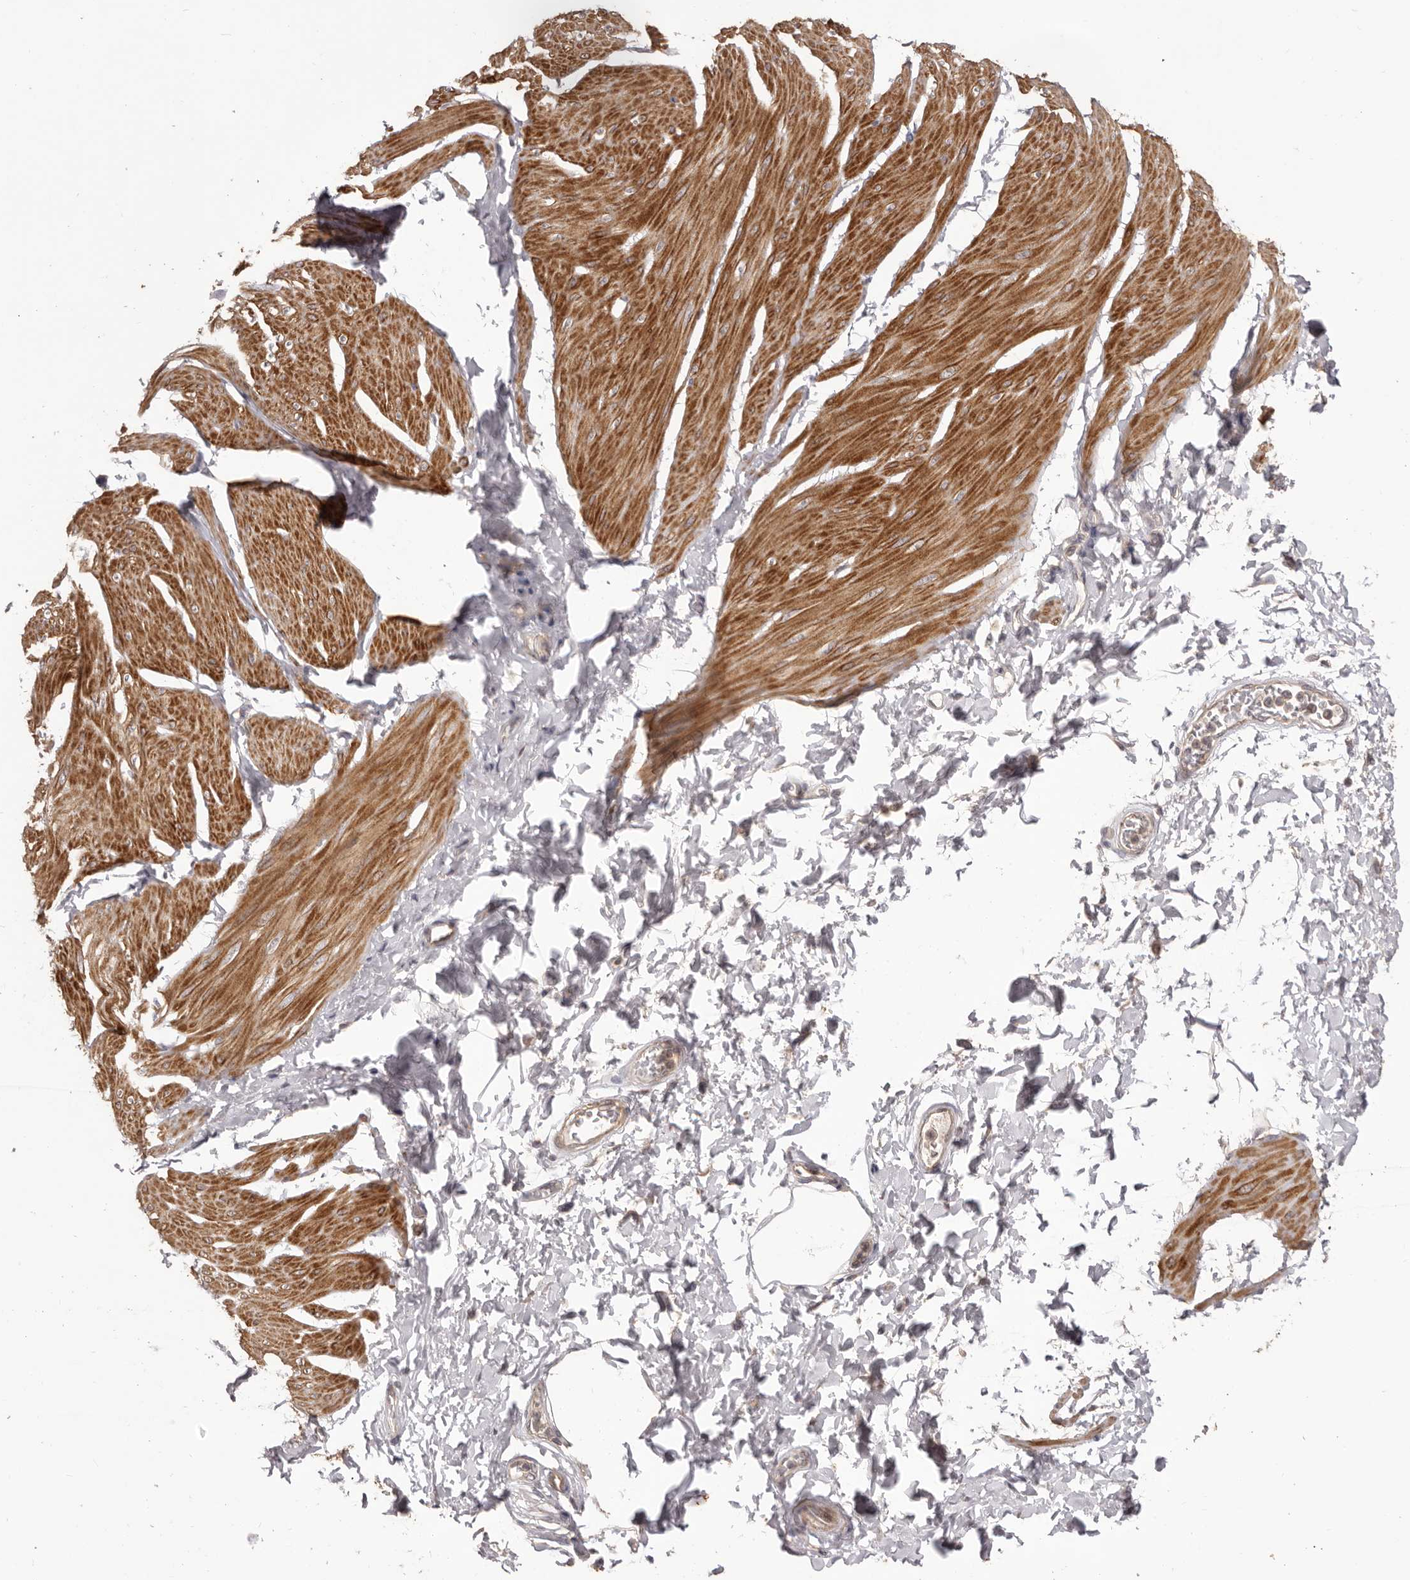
{"staining": {"intensity": "strong", "quantity": "25%-75%", "location": "cytoplasmic/membranous"}, "tissue": "smooth muscle", "cell_type": "Smooth muscle cells", "image_type": "normal", "snomed": [{"axis": "morphology", "description": "Urothelial carcinoma, High grade"}, {"axis": "topography", "description": "Urinary bladder"}], "caption": "Benign smooth muscle shows strong cytoplasmic/membranous expression in approximately 25%-75% of smooth muscle cells, visualized by immunohistochemistry.", "gene": "HRH1", "patient": {"sex": "male", "age": 46}}